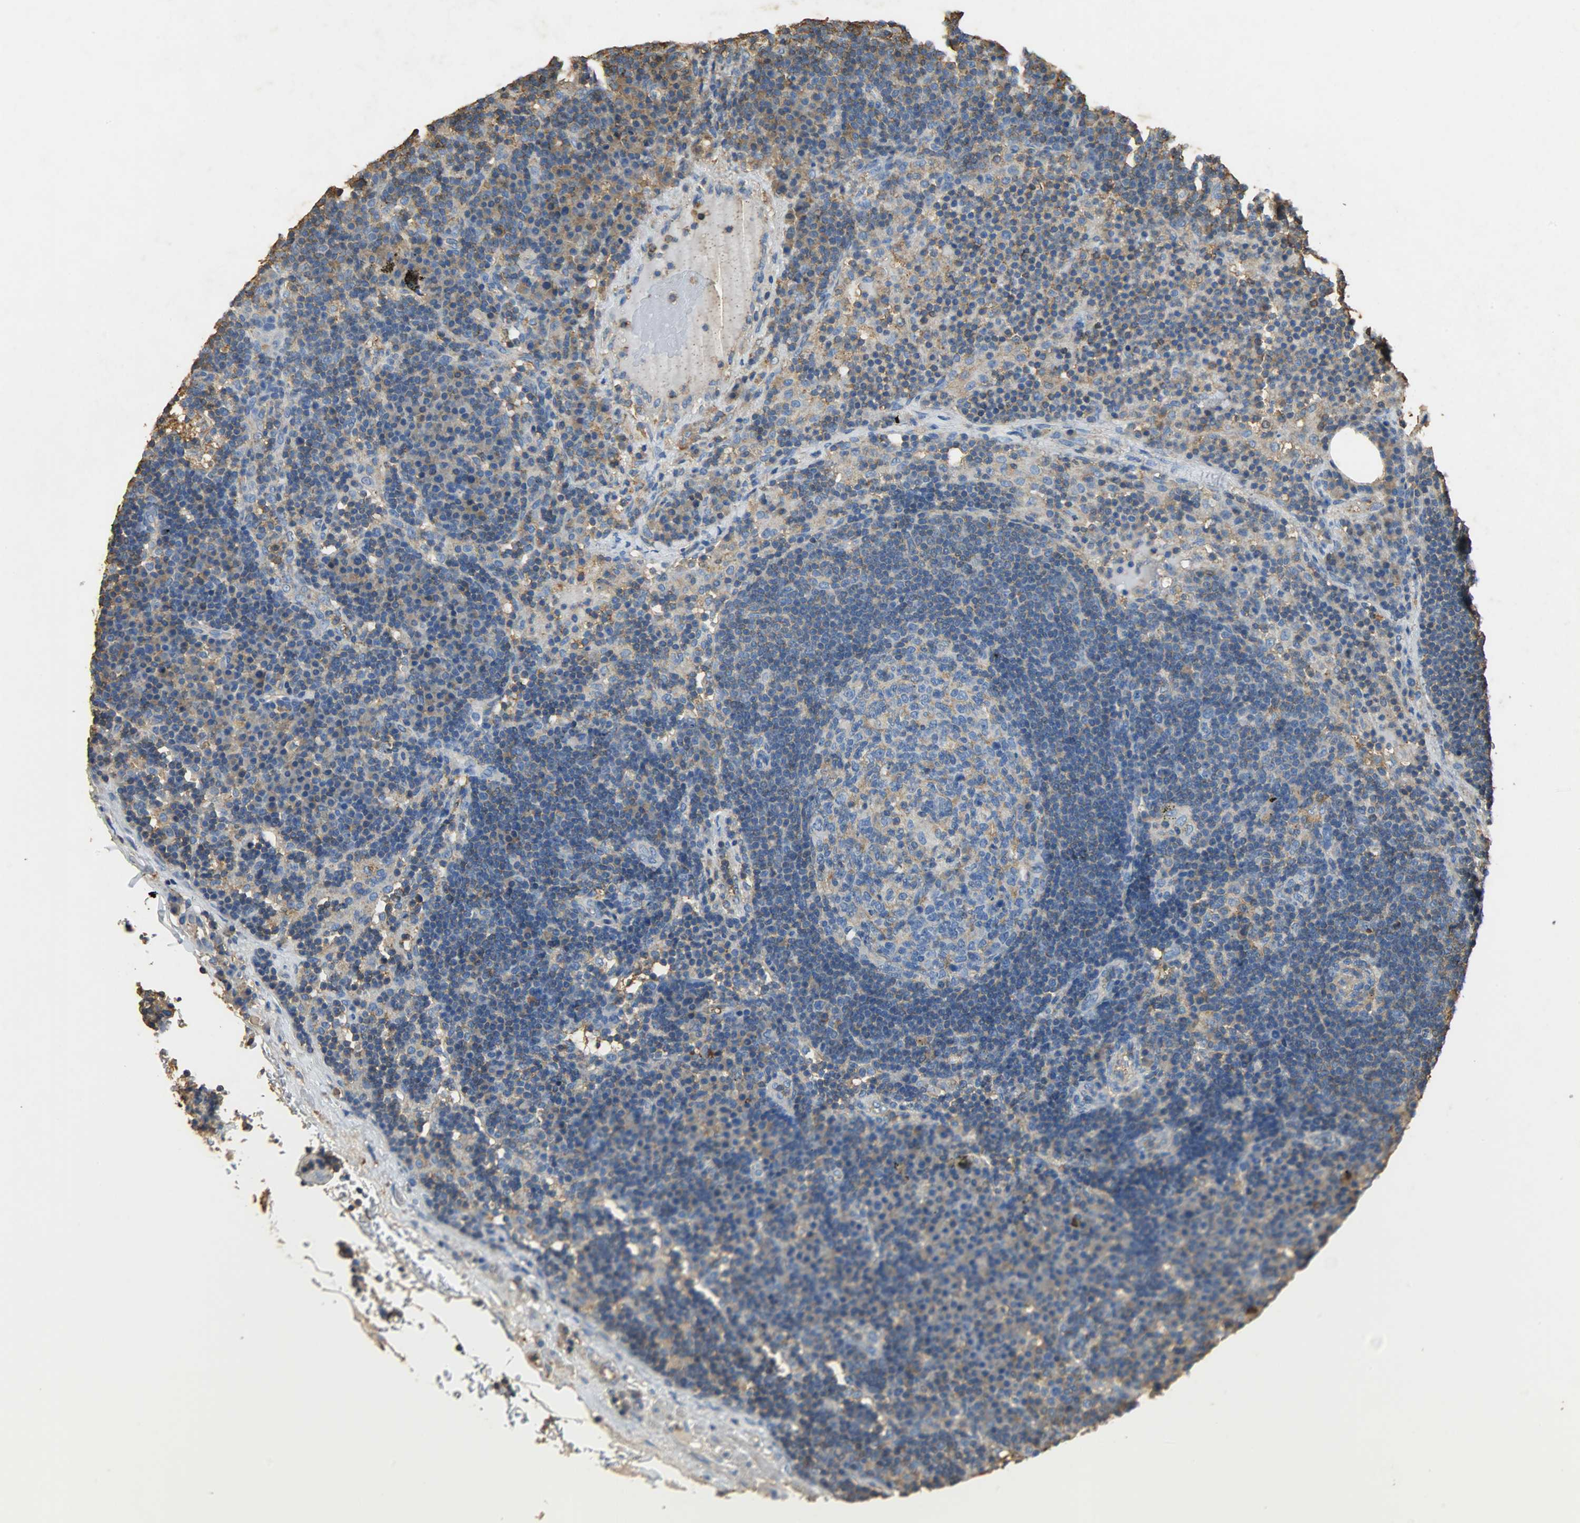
{"staining": {"intensity": "moderate", "quantity": "<25%", "location": "cytoplasmic/membranous"}, "tissue": "lymph node", "cell_type": "Germinal center cells", "image_type": "normal", "snomed": [{"axis": "morphology", "description": "Normal tissue, NOS"}, {"axis": "morphology", "description": "Squamous cell carcinoma, metastatic, NOS"}, {"axis": "topography", "description": "Lymph node"}], "caption": "DAB (3,3'-diaminobenzidine) immunohistochemical staining of normal lymph node demonstrates moderate cytoplasmic/membranous protein expression in approximately <25% of germinal center cells. (IHC, brightfield microscopy, high magnification).", "gene": "ANXA6", "patient": {"sex": "female", "age": 53}}